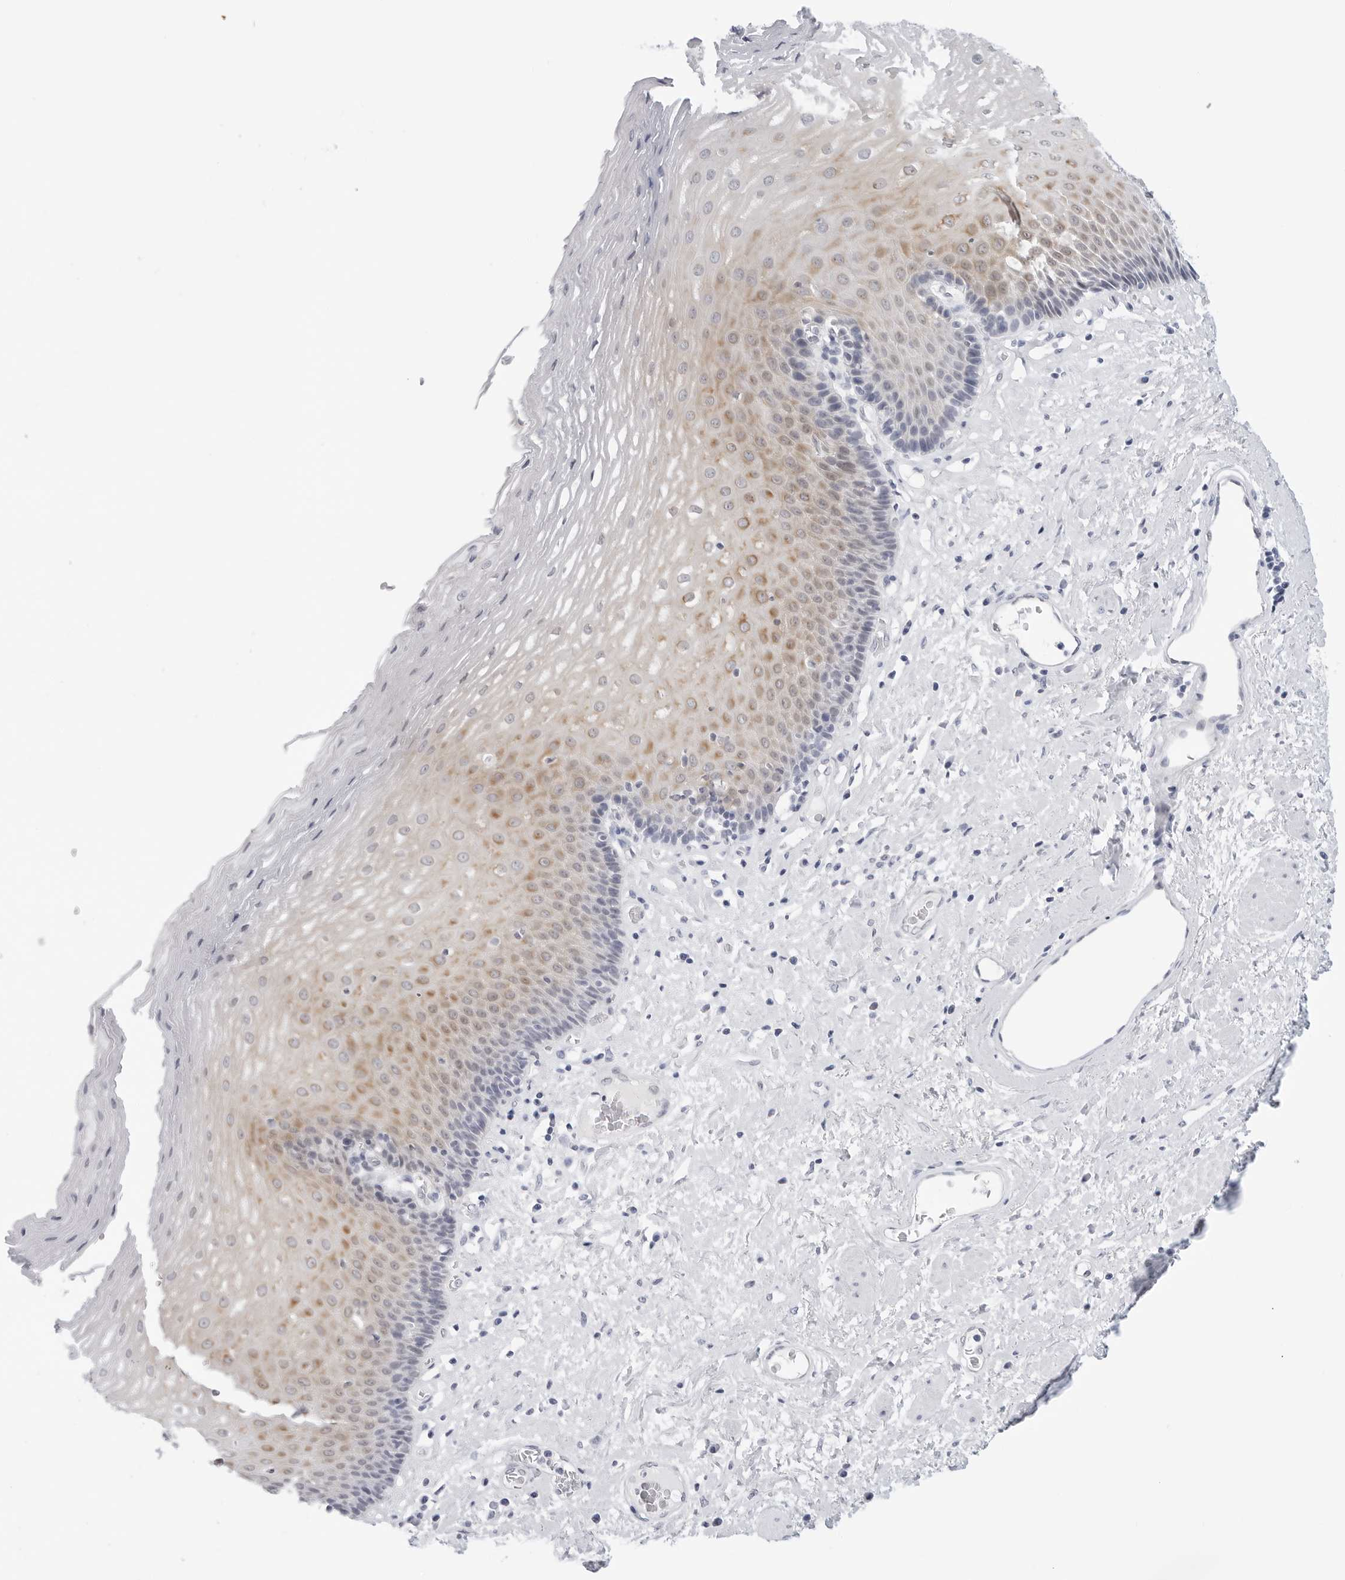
{"staining": {"intensity": "moderate", "quantity": "<25%", "location": "cytoplasmic/membranous"}, "tissue": "esophagus", "cell_type": "Squamous epithelial cells", "image_type": "normal", "snomed": [{"axis": "morphology", "description": "Normal tissue, NOS"}, {"axis": "morphology", "description": "Adenocarcinoma, NOS"}, {"axis": "topography", "description": "Esophagus"}], "caption": "A micrograph of esophagus stained for a protein shows moderate cytoplasmic/membranous brown staining in squamous epithelial cells. (DAB = brown stain, brightfield microscopy at high magnification).", "gene": "SLC19A1", "patient": {"sex": "male", "age": 62}}